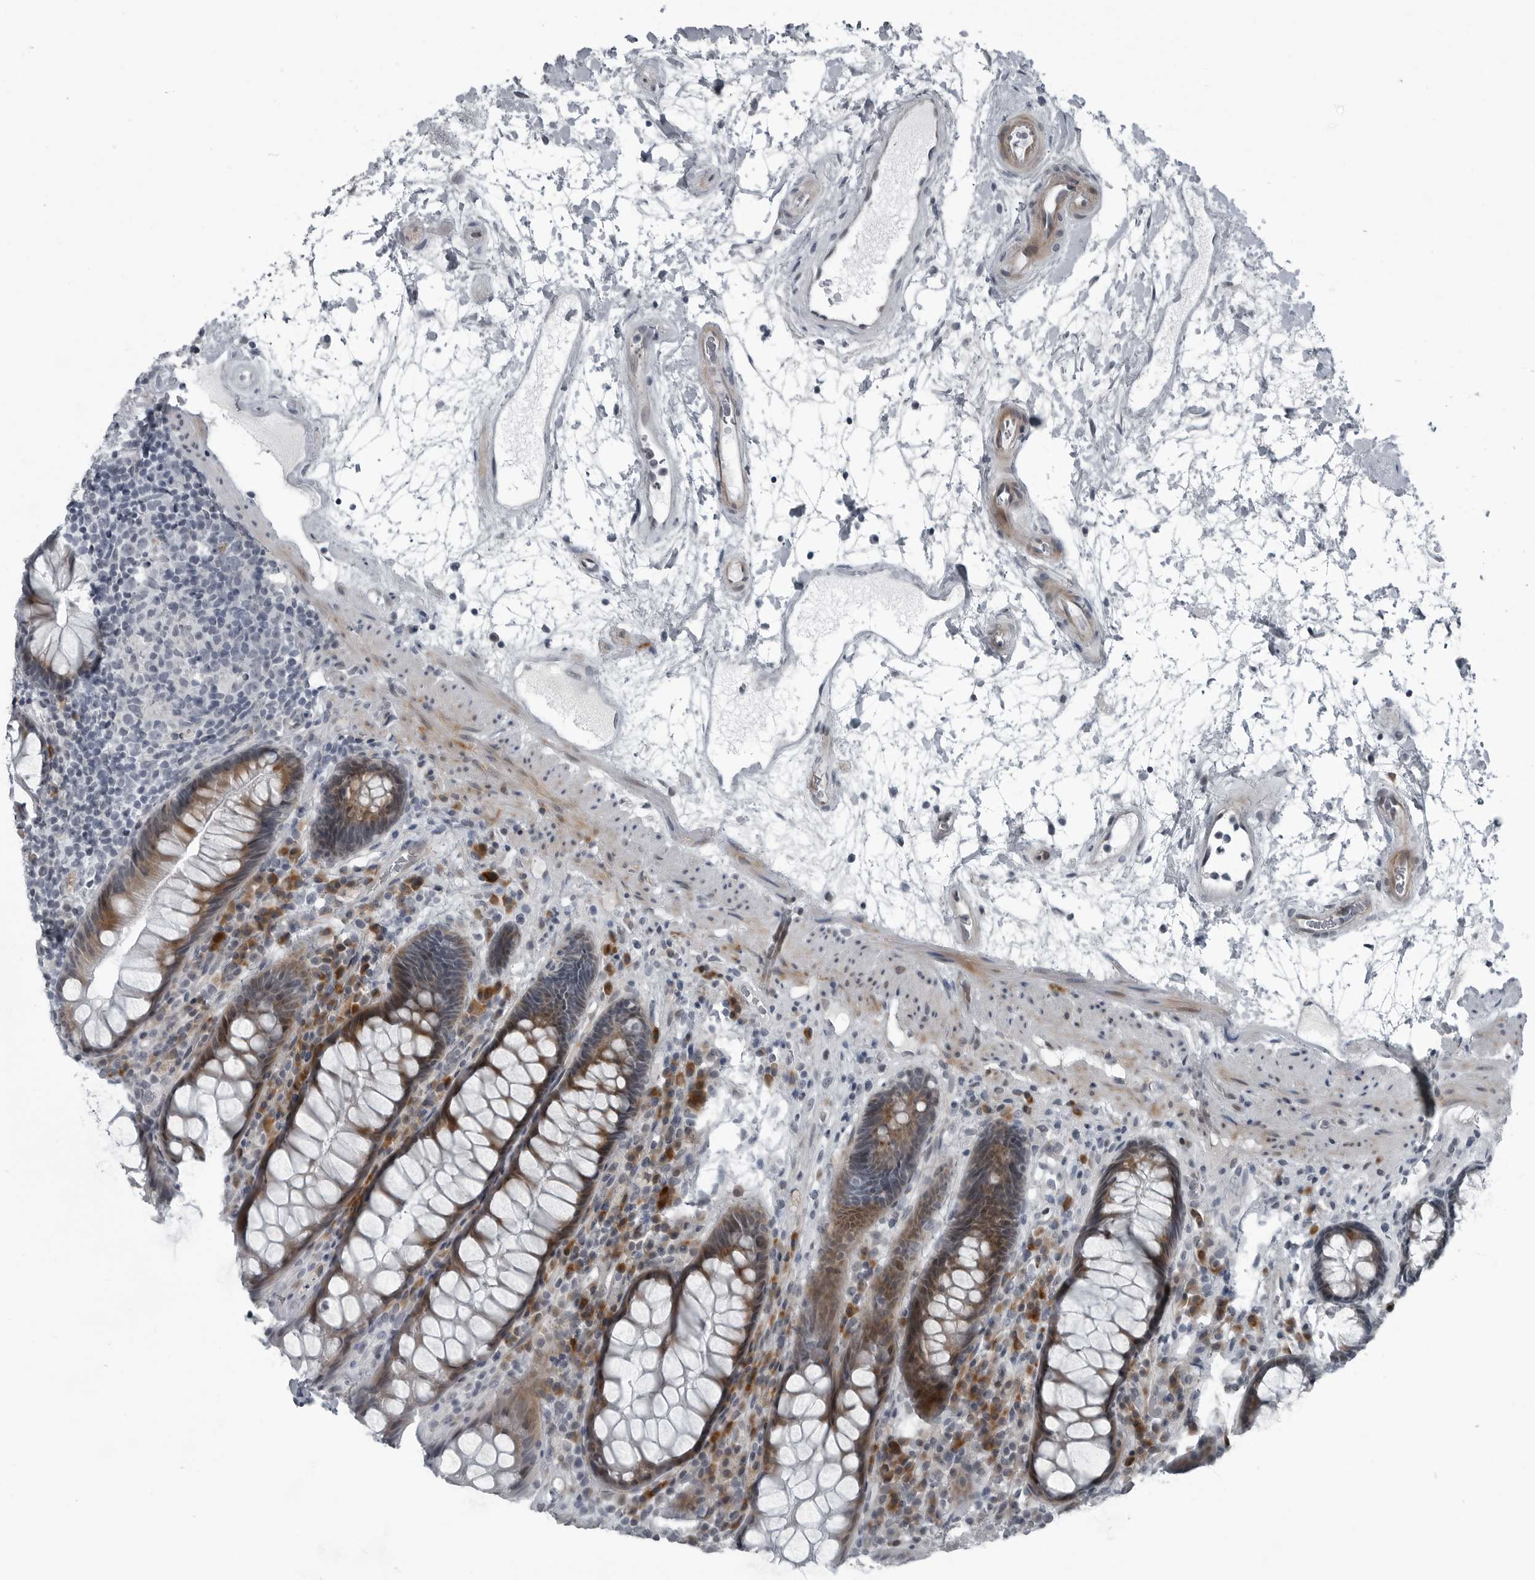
{"staining": {"intensity": "moderate", "quantity": "25%-75%", "location": "cytoplasmic/membranous"}, "tissue": "rectum", "cell_type": "Glandular cells", "image_type": "normal", "snomed": [{"axis": "morphology", "description": "Normal tissue, NOS"}, {"axis": "topography", "description": "Rectum"}], "caption": "Immunohistochemistry (IHC) (DAB (3,3'-diaminobenzidine)) staining of unremarkable rectum displays moderate cytoplasmic/membranous protein staining in approximately 25%-75% of glandular cells. (Stains: DAB (3,3'-diaminobenzidine) in brown, nuclei in blue, Microscopy: brightfield microscopy at high magnification).", "gene": "DNAAF11", "patient": {"sex": "male", "age": 64}}